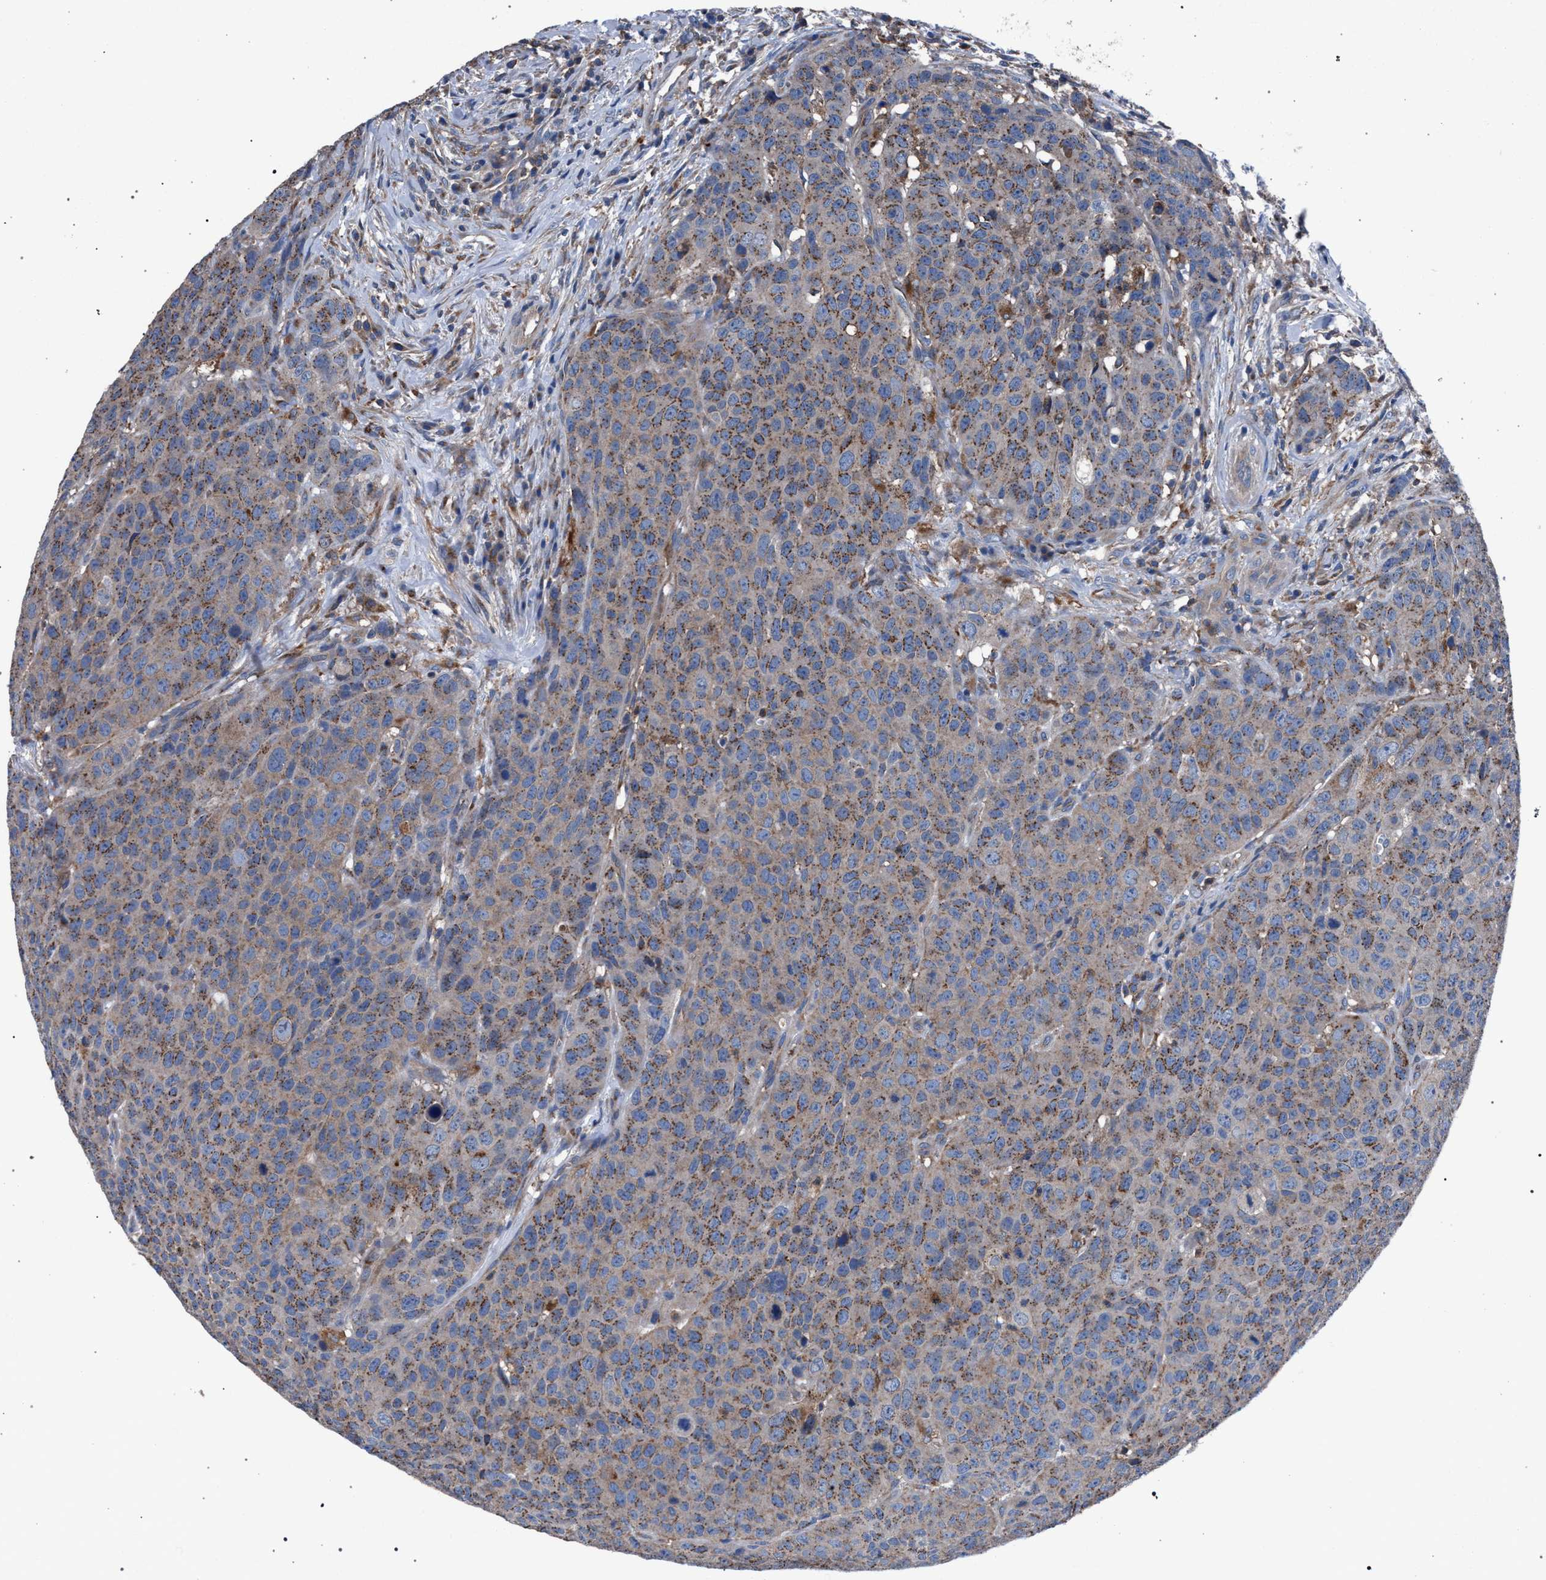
{"staining": {"intensity": "moderate", "quantity": ">75%", "location": "cytoplasmic/membranous"}, "tissue": "head and neck cancer", "cell_type": "Tumor cells", "image_type": "cancer", "snomed": [{"axis": "morphology", "description": "Squamous cell carcinoma, NOS"}, {"axis": "topography", "description": "Head-Neck"}], "caption": "A micrograph showing moderate cytoplasmic/membranous positivity in about >75% of tumor cells in squamous cell carcinoma (head and neck), as visualized by brown immunohistochemical staining.", "gene": "ATP6V0A1", "patient": {"sex": "male", "age": 66}}